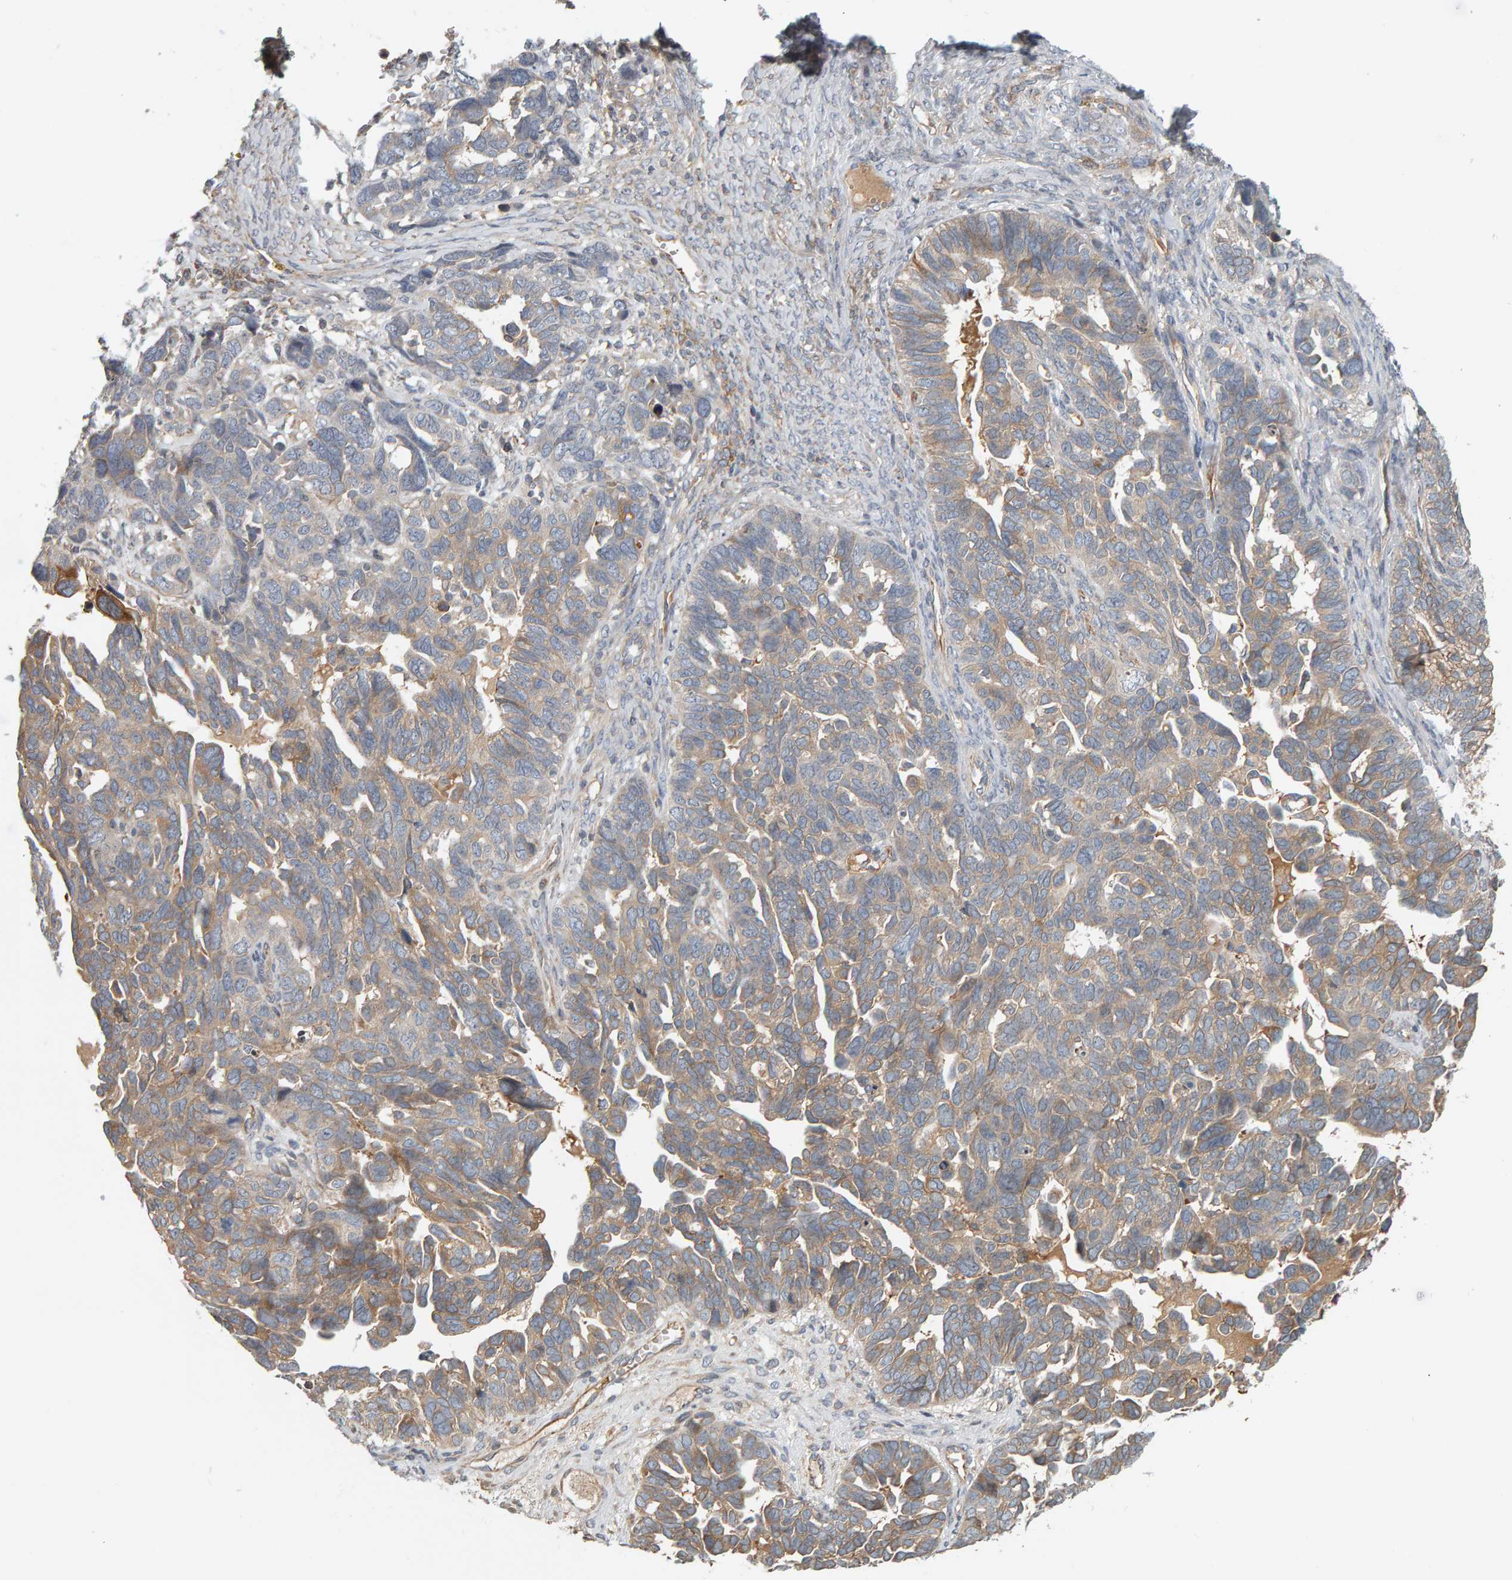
{"staining": {"intensity": "weak", "quantity": "25%-75%", "location": "cytoplasmic/membranous"}, "tissue": "ovarian cancer", "cell_type": "Tumor cells", "image_type": "cancer", "snomed": [{"axis": "morphology", "description": "Cystadenocarcinoma, serous, NOS"}, {"axis": "topography", "description": "Ovary"}], "caption": "Immunohistochemistry (IHC) histopathology image of neoplastic tissue: human serous cystadenocarcinoma (ovarian) stained using IHC exhibits low levels of weak protein expression localized specifically in the cytoplasmic/membranous of tumor cells, appearing as a cytoplasmic/membranous brown color.", "gene": "C9orf72", "patient": {"sex": "female", "age": 79}}